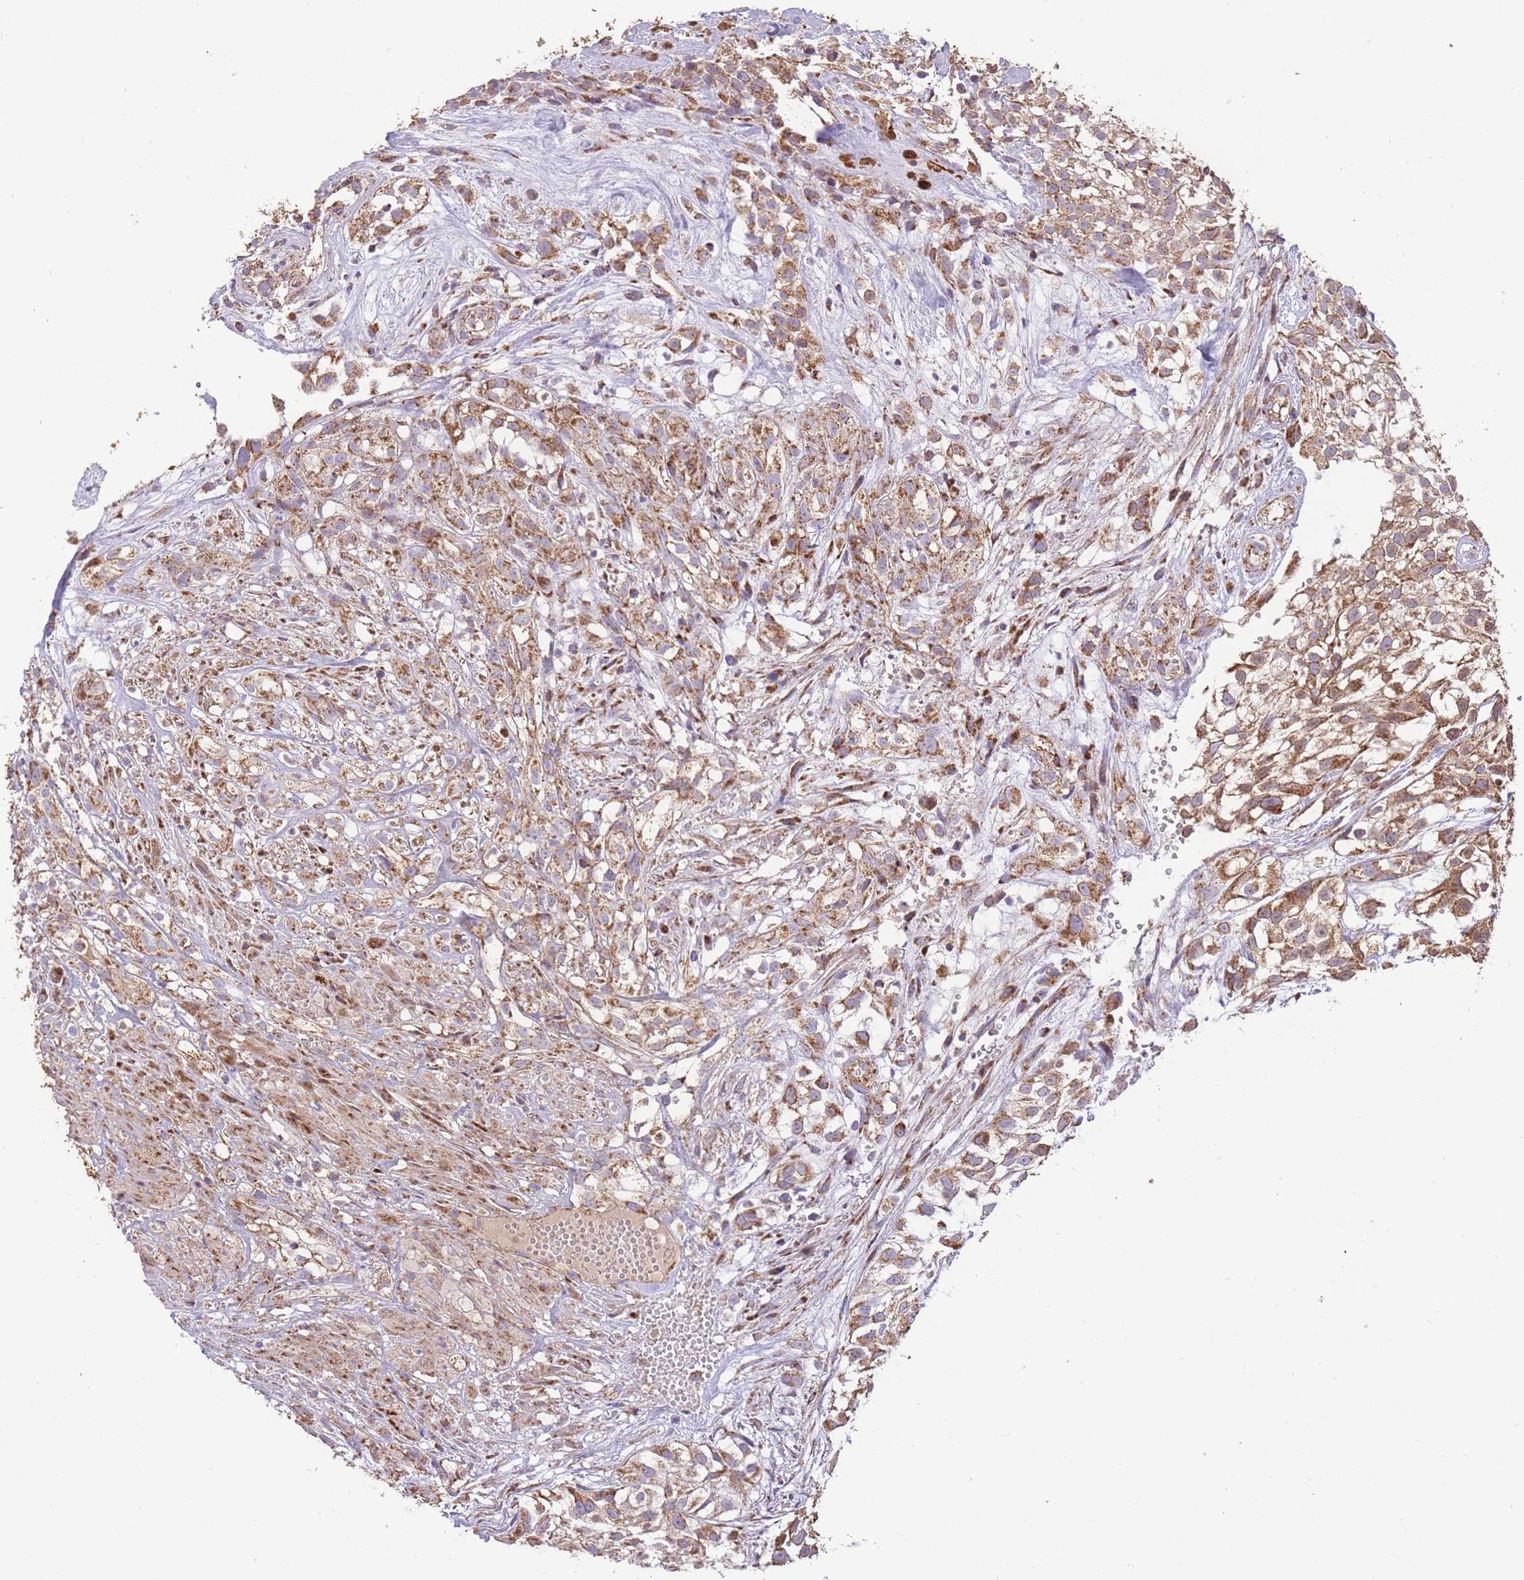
{"staining": {"intensity": "moderate", "quantity": ">75%", "location": "cytoplasmic/membranous"}, "tissue": "urothelial cancer", "cell_type": "Tumor cells", "image_type": "cancer", "snomed": [{"axis": "morphology", "description": "Urothelial carcinoma, High grade"}, {"axis": "topography", "description": "Urinary bladder"}], "caption": "Human urothelial cancer stained with a protein marker shows moderate staining in tumor cells.", "gene": "PREP", "patient": {"sex": "male", "age": 56}}